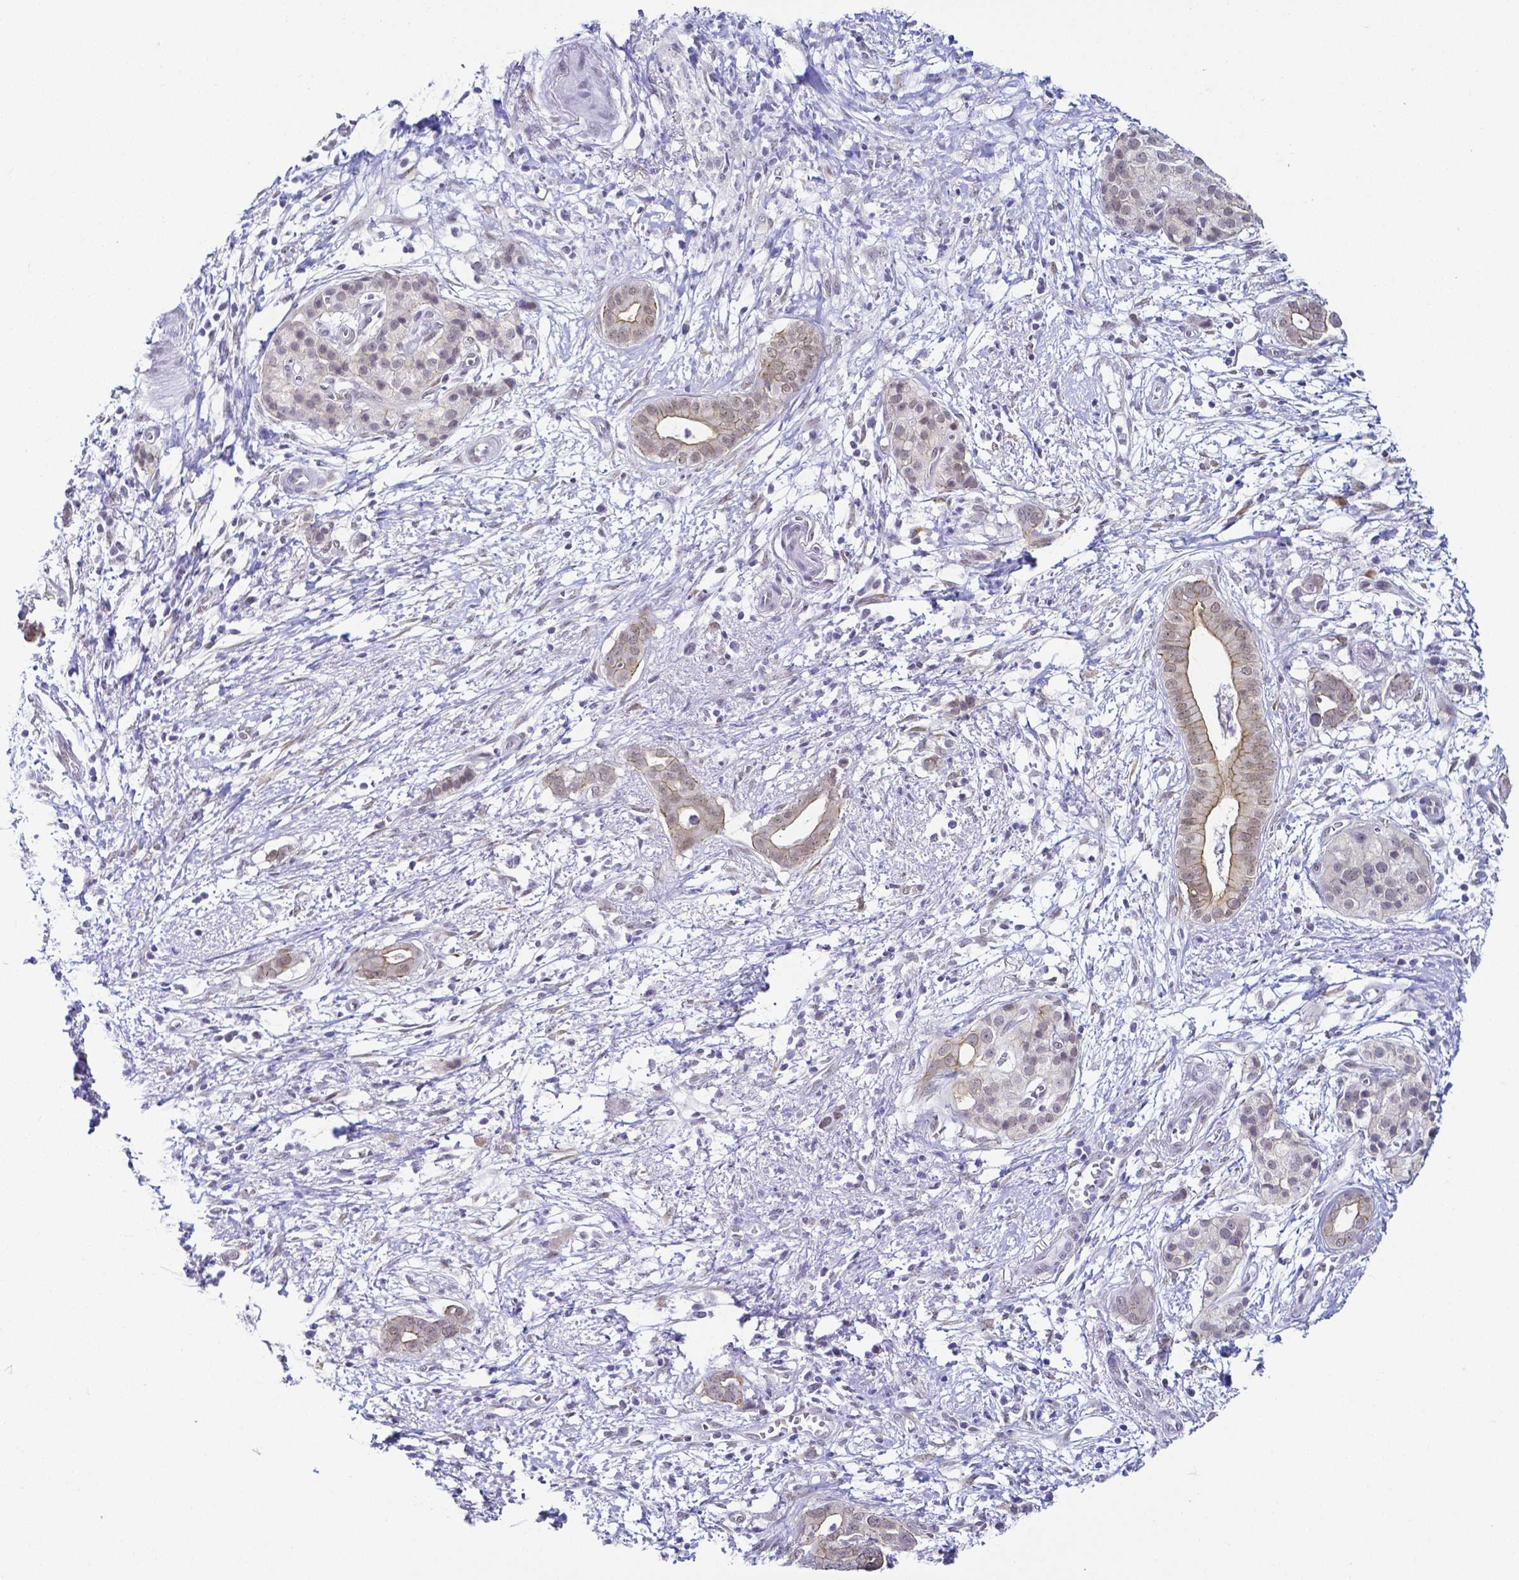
{"staining": {"intensity": "moderate", "quantity": "<25%", "location": "cytoplasmic/membranous"}, "tissue": "pancreatic cancer", "cell_type": "Tumor cells", "image_type": "cancer", "snomed": [{"axis": "morphology", "description": "Adenocarcinoma, NOS"}, {"axis": "topography", "description": "Pancreas"}], "caption": "Brown immunohistochemical staining in human pancreatic adenocarcinoma shows moderate cytoplasmic/membranous expression in approximately <25% of tumor cells.", "gene": "FAM83G", "patient": {"sex": "male", "age": 61}}